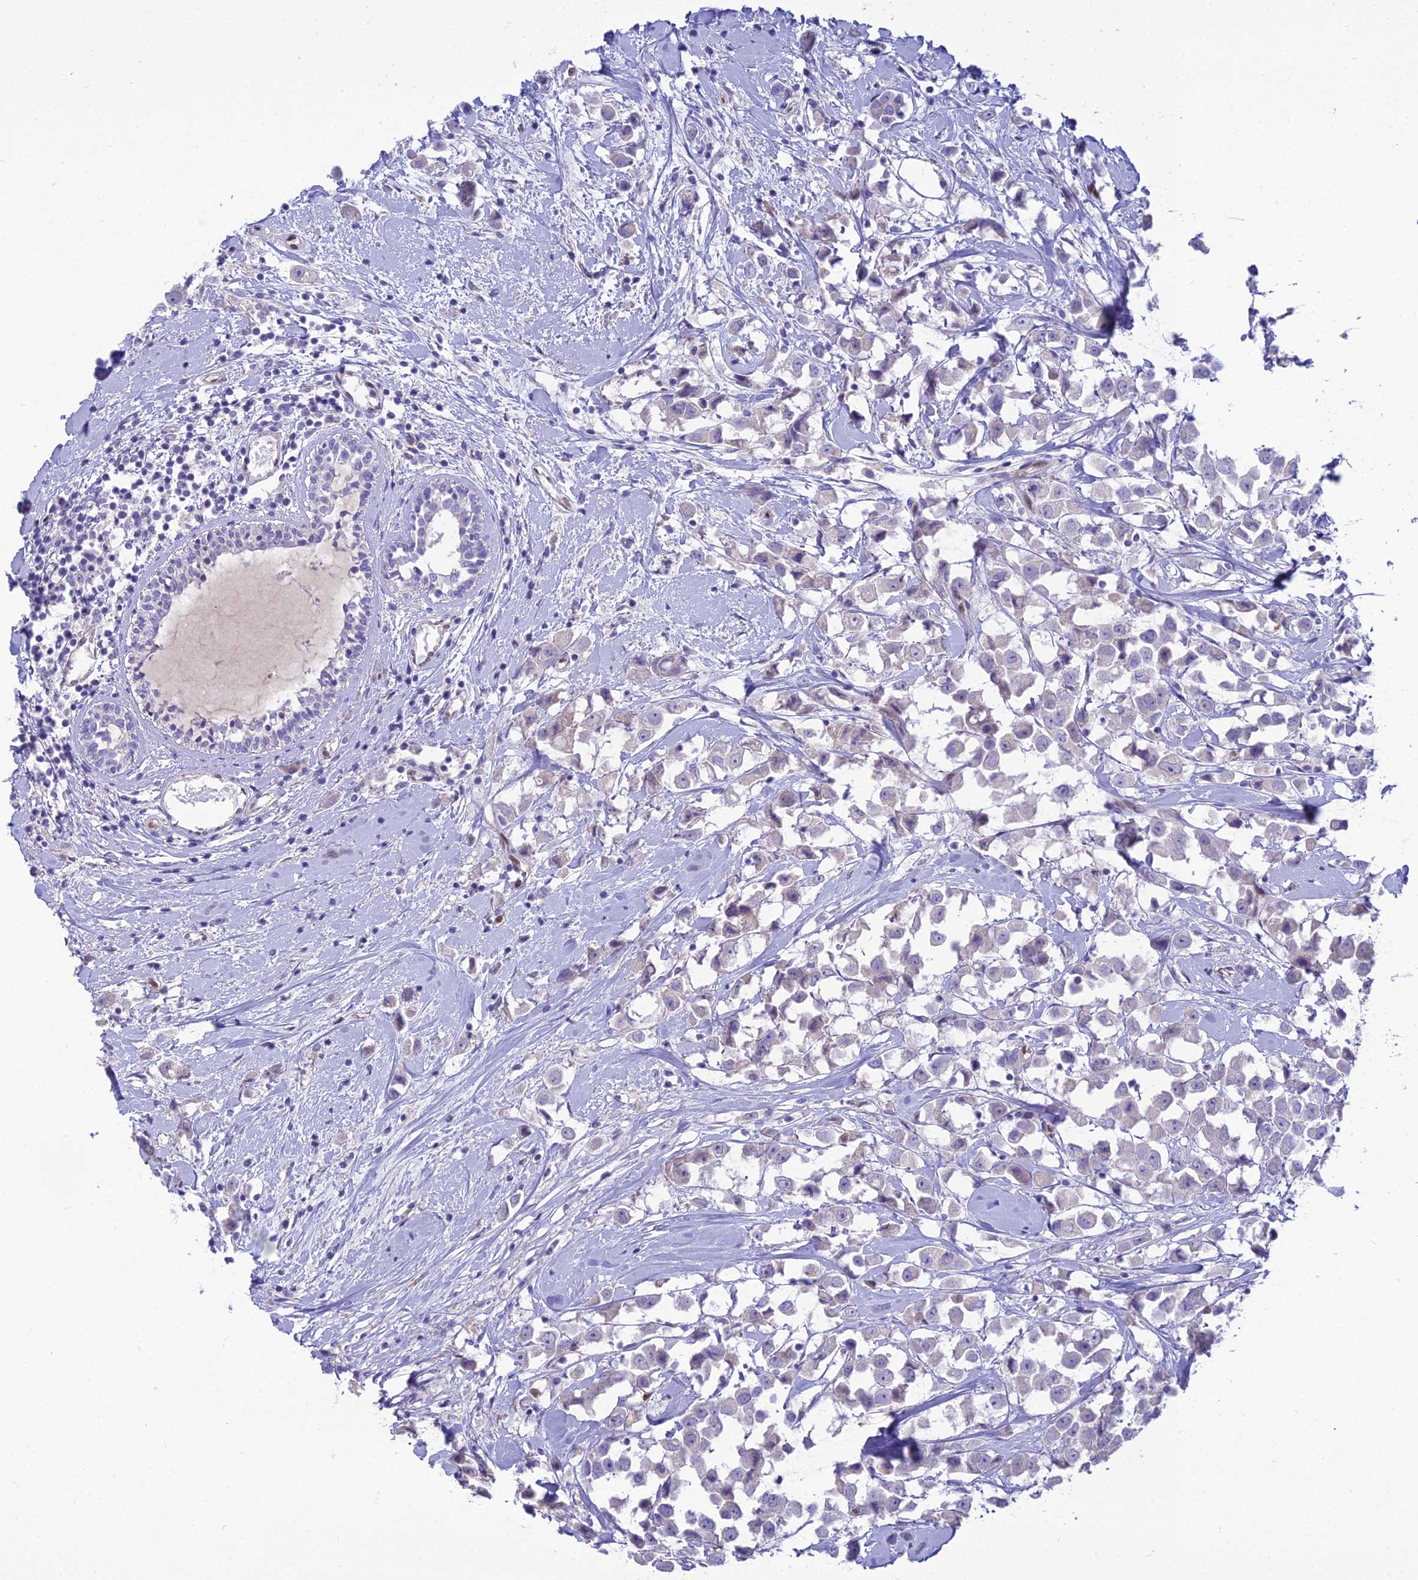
{"staining": {"intensity": "negative", "quantity": "none", "location": "none"}, "tissue": "breast cancer", "cell_type": "Tumor cells", "image_type": "cancer", "snomed": [{"axis": "morphology", "description": "Duct carcinoma"}, {"axis": "topography", "description": "Breast"}], "caption": "Immunohistochemical staining of breast cancer (intraductal carcinoma) demonstrates no significant expression in tumor cells. The staining is performed using DAB (3,3'-diaminobenzidine) brown chromogen with nuclei counter-stained in using hematoxylin.", "gene": "NOVA2", "patient": {"sex": "female", "age": 61}}